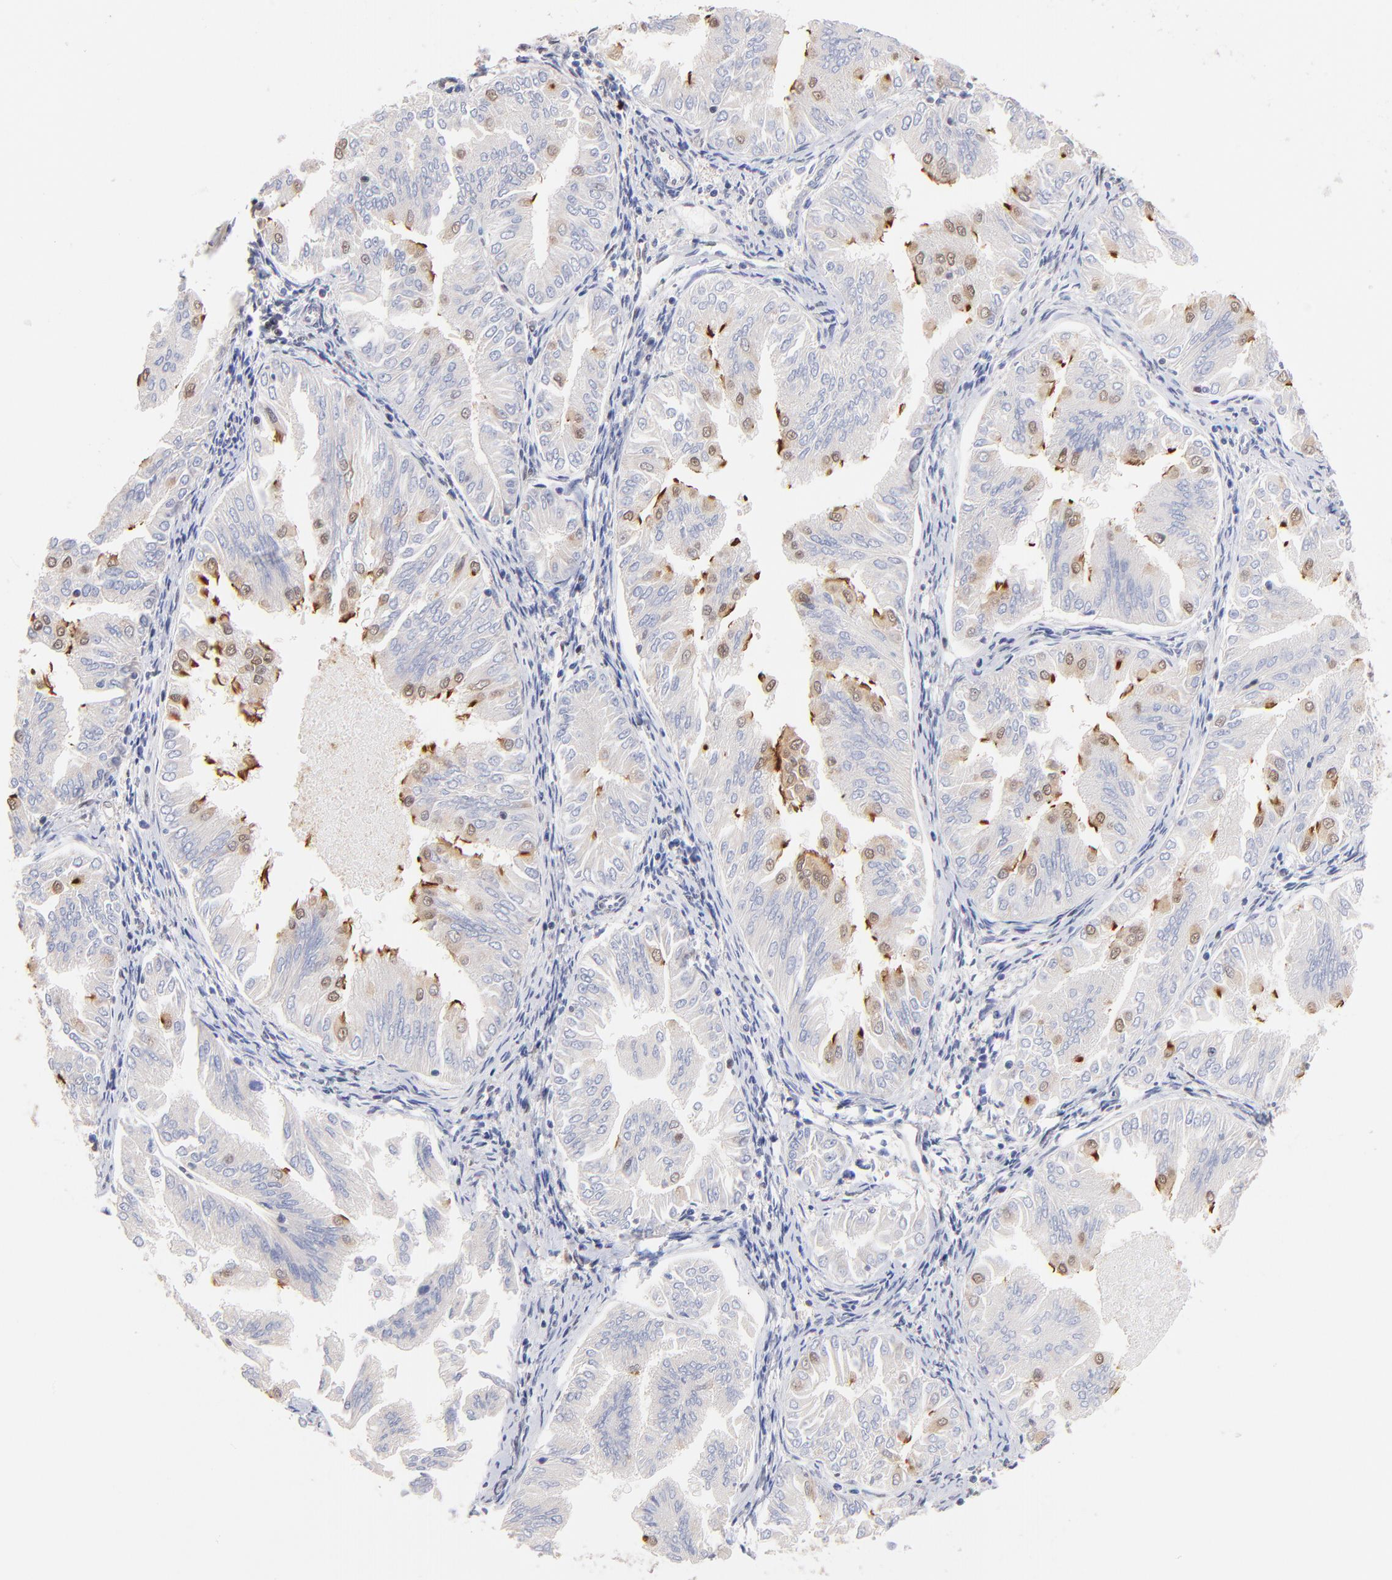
{"staining": {"intensity": "moderate", "quantity": "25%-75%", "location": "cytoplasmic/membranous"}, "tissue": "endometrial cancer", "cell_type": "Tumor cells", "image_type": "cancer", "snomed": [{"axis": "morphology", "description": "Adenocarcinoma, NOS"}, {"axis": "topography", "description": "Endometrium"}], "caption": "This histopathology image shows immunohistochemistry staining of human endometrial adenocarcinoma, with medium moderate cytoplasmic/membranous expression in about 25%-75% of tumor cells.", "gene": "RIBC2", "patient": {"sex": "female", "age": 53}}